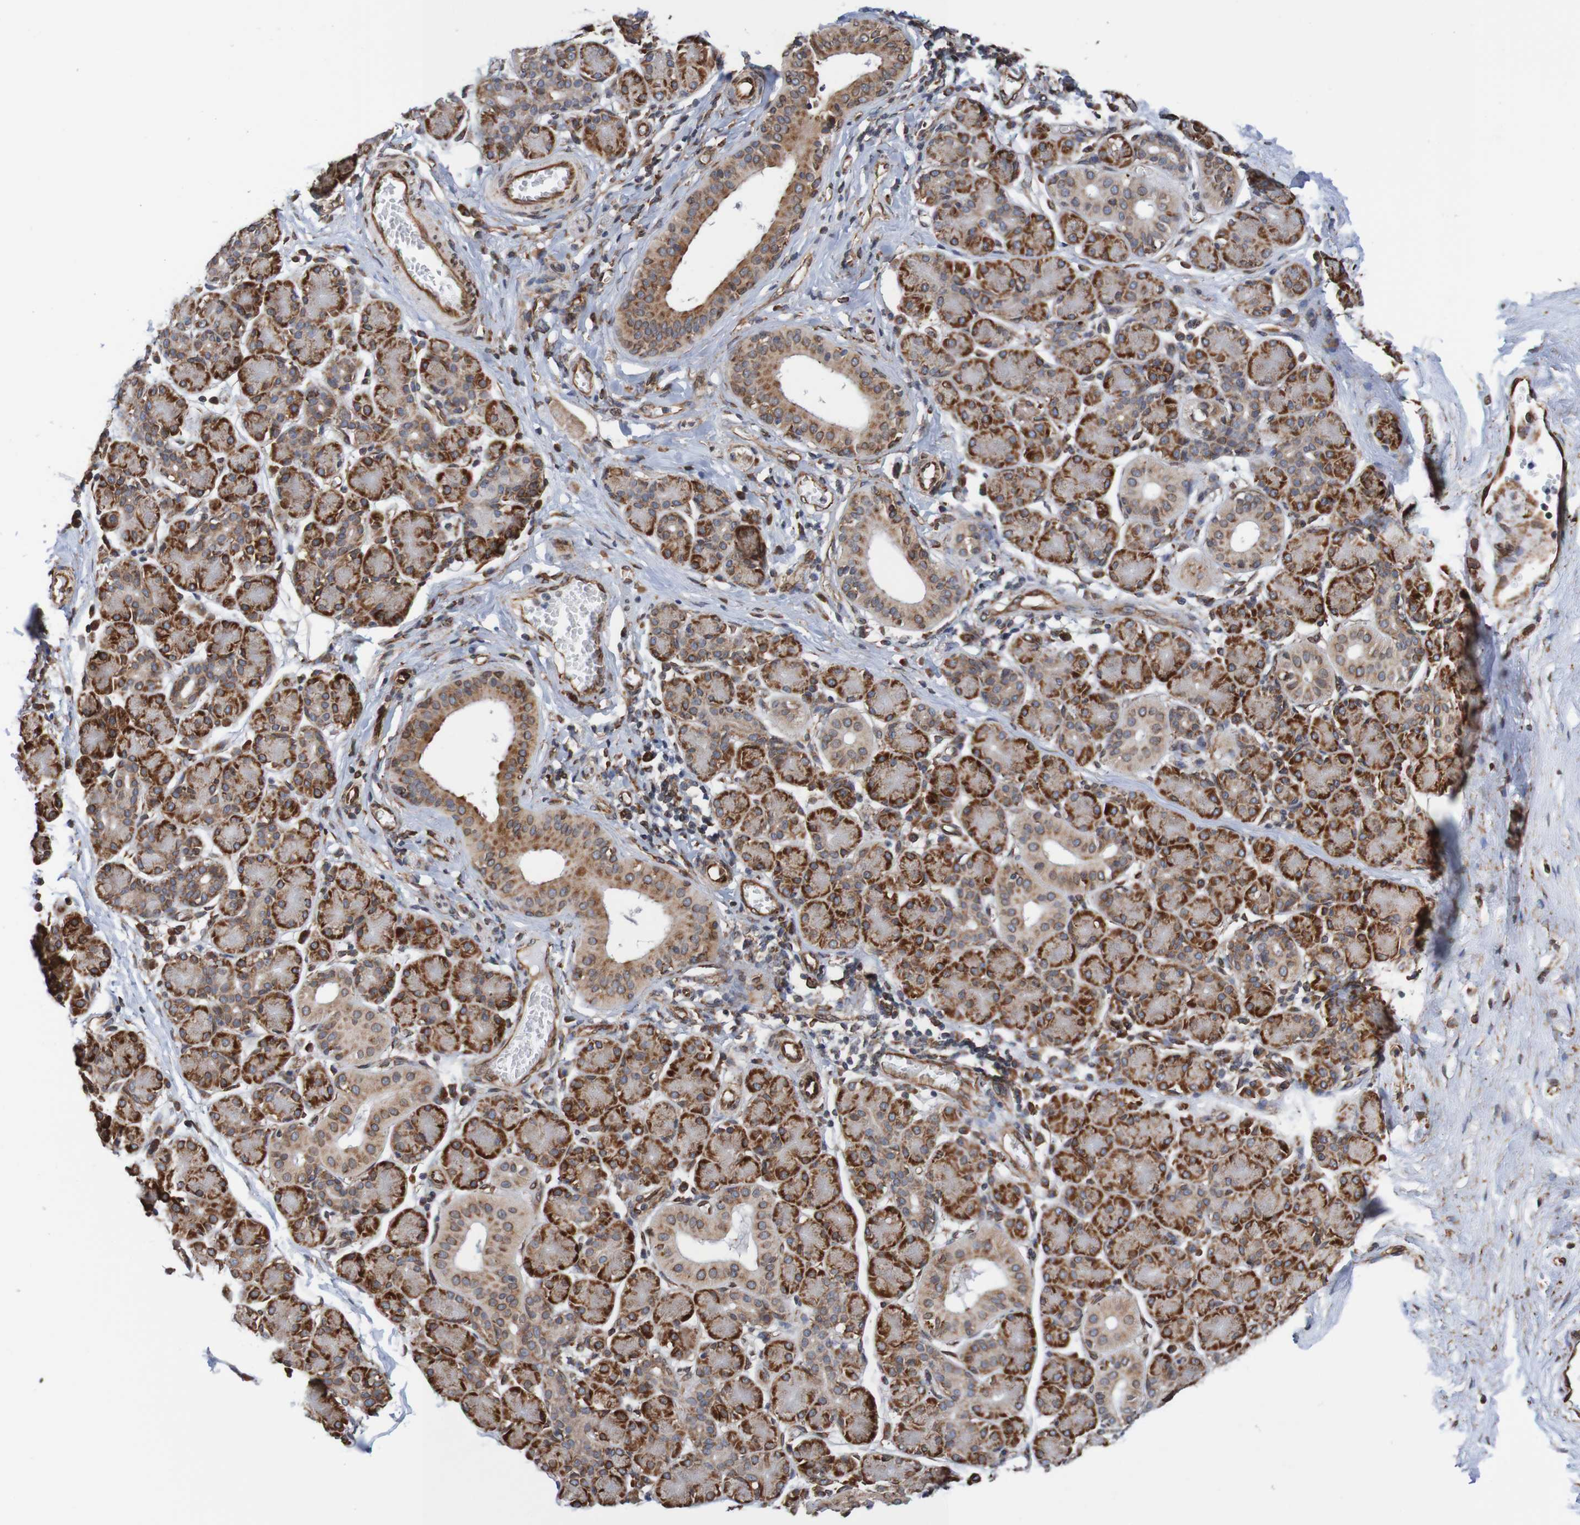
{"staining": {"intensity": "strong", "quantity": ">75%", "location": "cytoplasmic/membranous"}, "tissue": "salivary gland", "cell_type": "Glandular cells", "image_type": "normal", "snomed": [{"axis": "morphology", "description": "Normal tissue, NOS"}, {"axis": "morphology", "description": "Inflammation, NOS"}, {"axis": "topography", "description": "Lymph node"}, {"axis": "topography", "description": "Salivary gland"}], "caption": "Unremarkable salivary gland displays strong cytoplasmic/membranous staining in about >75% of glandular cells, visualized by immunohistochemistry.", "gene": "TMEM109", "patient": {"sex": "male", "age": 3}}